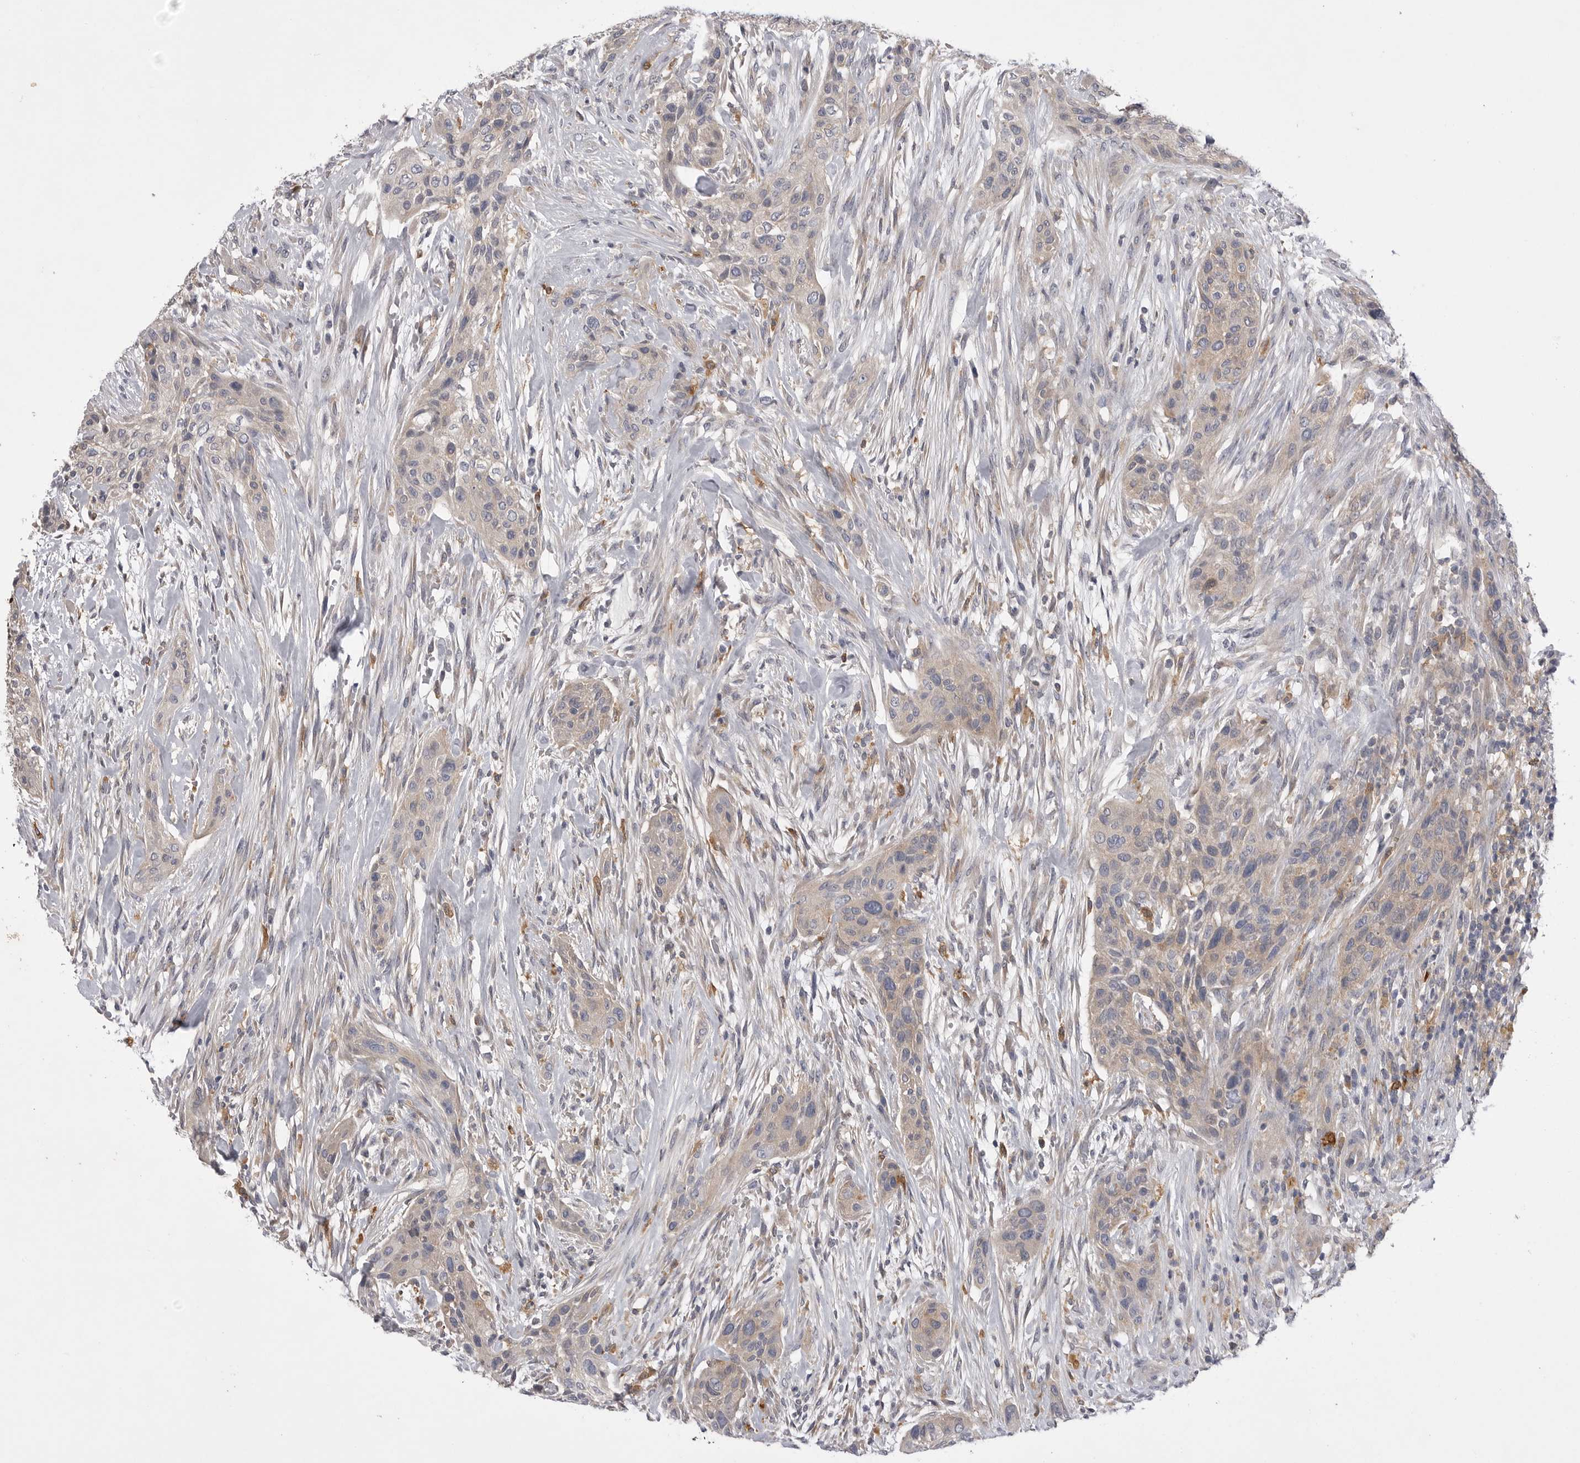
{"staining": {"intensity": "weak", "quantity": "25%-75%", "location": "cytoplasmic/membranous"}, "tissue": "urothelial cancer", "cell_type": "Tumor cells", "image_type": "cancer", "snomed": [{"axis": "morphology", "description": "Urothelial carcinoma, High grade"}, {"axis": "topography", "description": "Urinary bladder"}], "caption": "Immunohistochemistry (DAB (3,3'-diaminobenzidine)) staining of urothelial cancer reveals weak cytoplasmic/membranous protein staining in approximately 25%-75% of tumor cells.", "gene": "VAC14", "patient": {"sex": "male", "age": 35}}